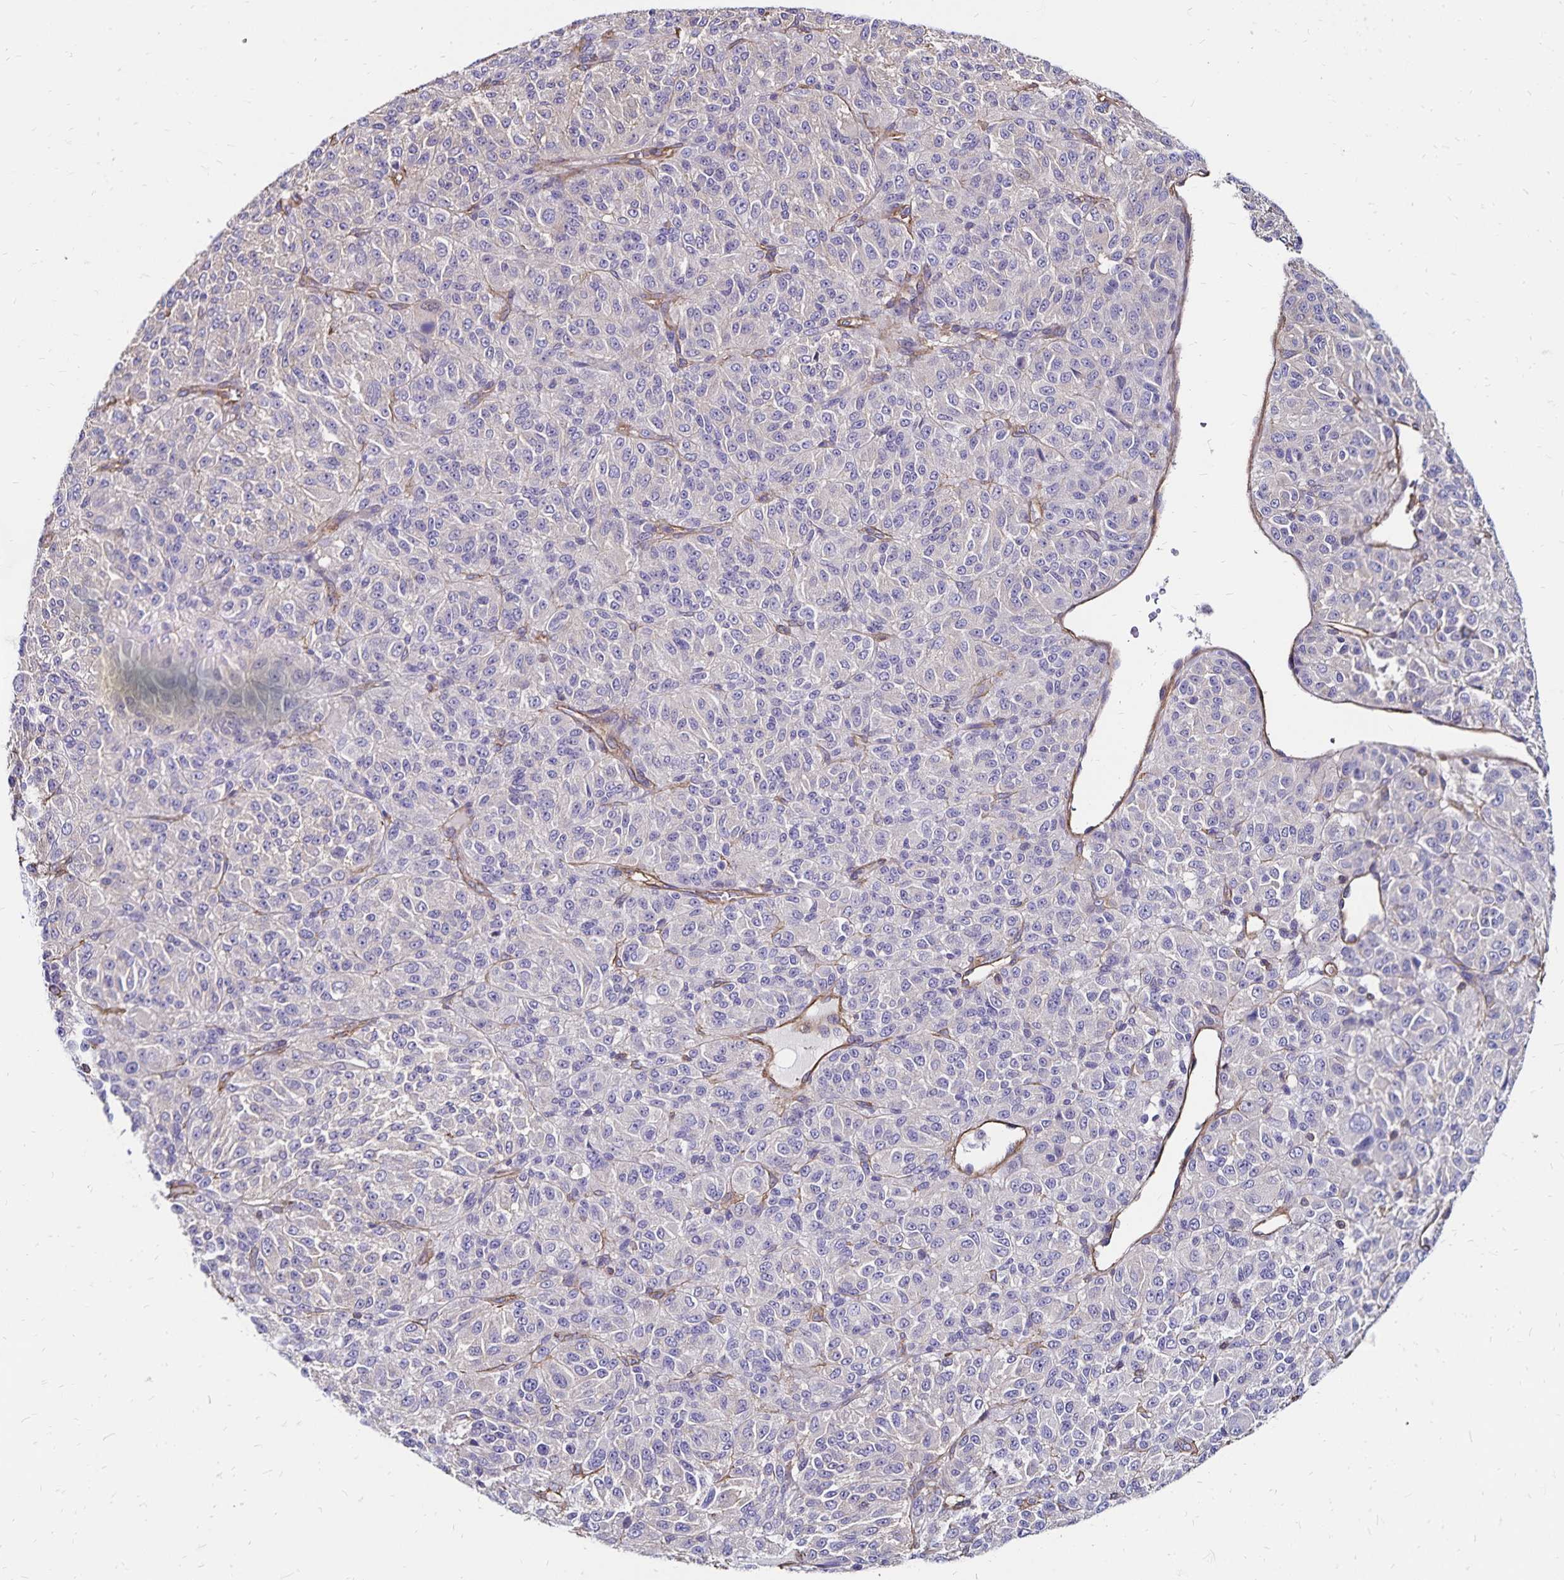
{"staining": {"intensity": "negative", "quantity": "none", "location": "none"}, "tissue": "melanoma", "cell_type": "Tumor cells", "image_type": "cancer", "snomed": [{"axis": "morphology", "description": "Malignant melanoma, Metastatic site"}, {"axis": "topography", "description": "Brain"}], "caption": "DAB immunohistochemical staining of malignant melanoma (metastatic site) demonstrates no significant positivity in tumor cells. (IHC, brightfield microscopy, high magnification).", "gene": "RPRML", "patient": {"sex": "female", "age": 56}}